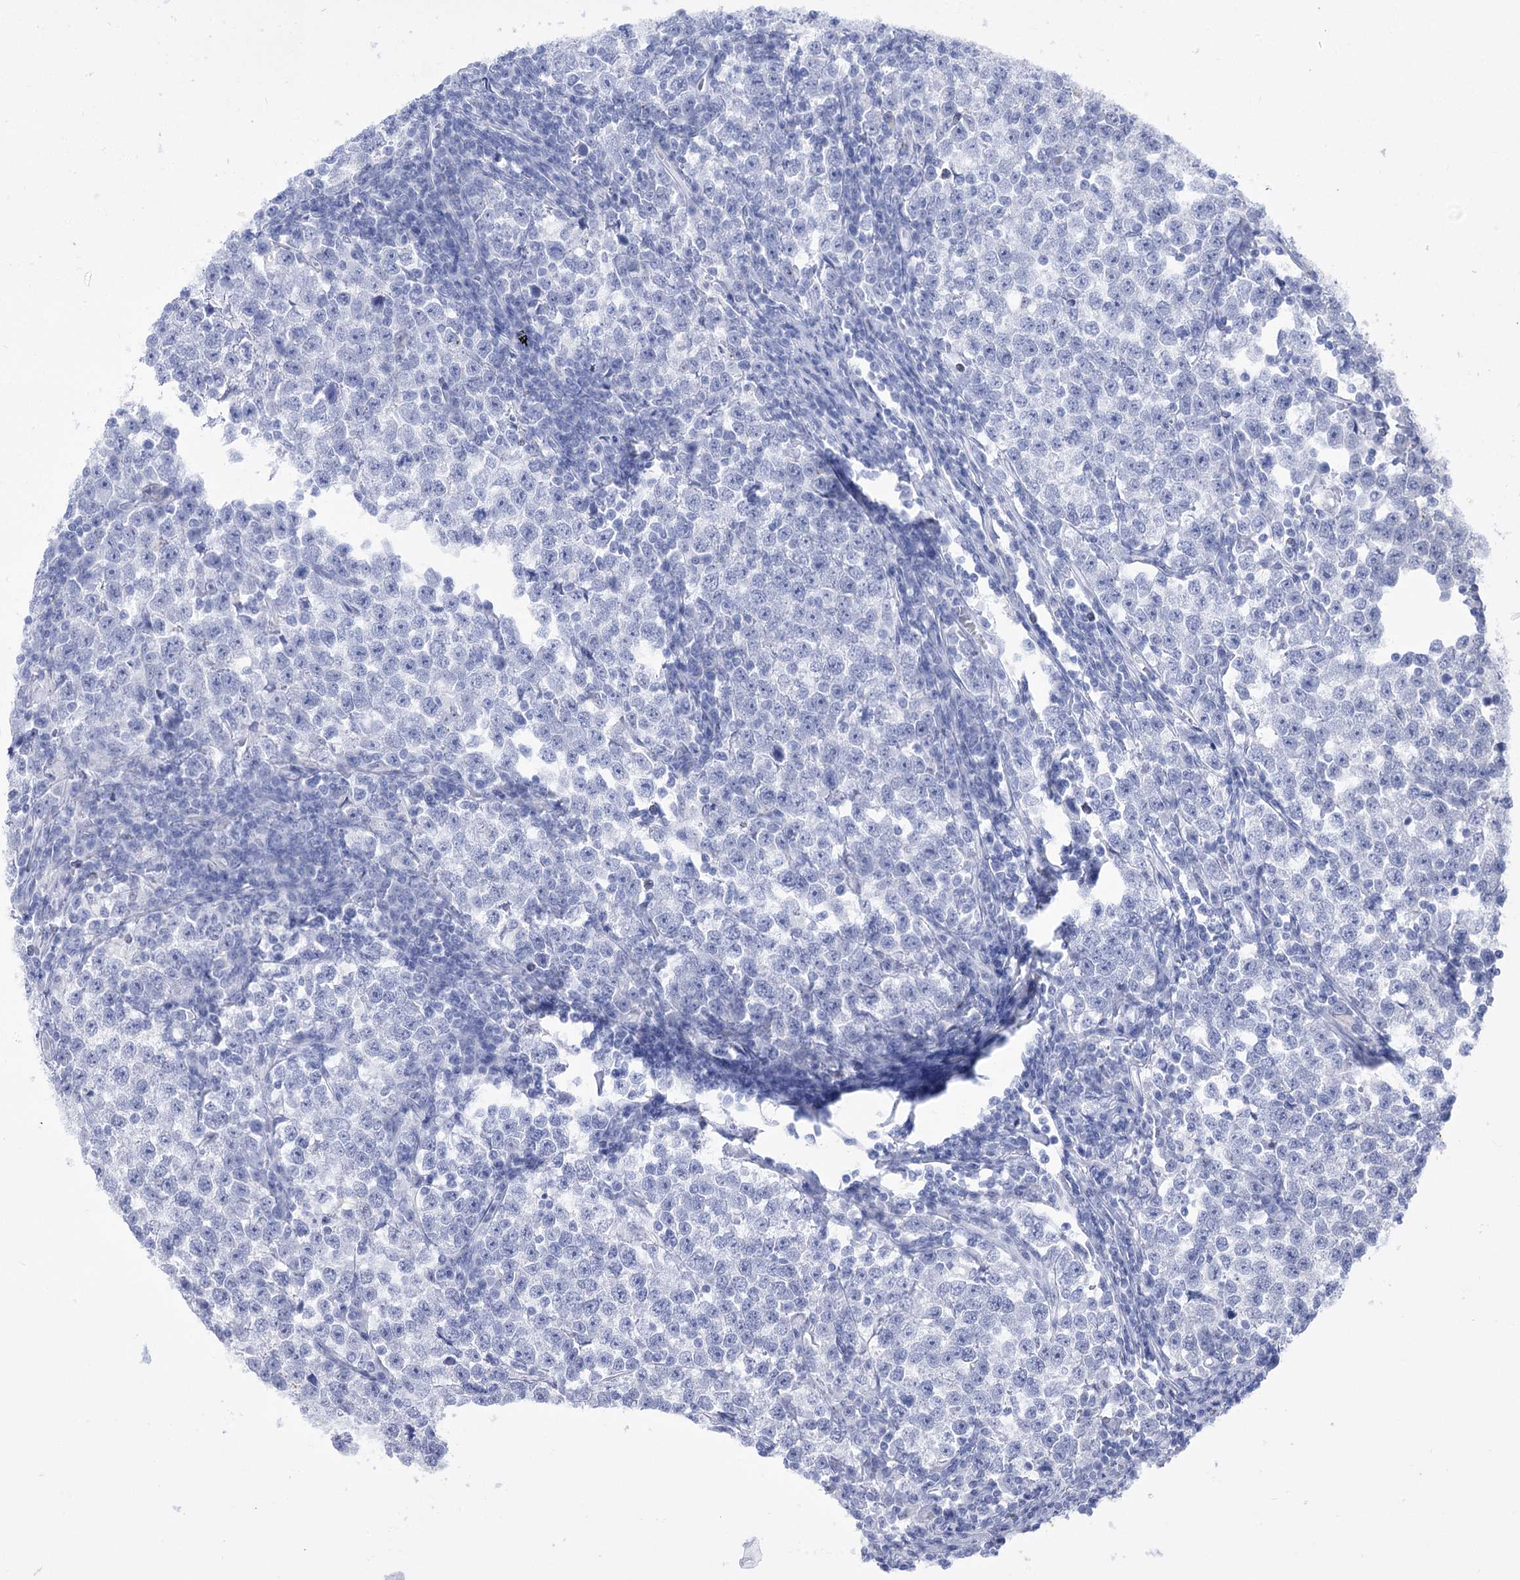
{"staining": {"intensity": "negative", "quantity": "none", "location": "none"}, "tissue": "testis cancer", "cell_type": "Tumor cells", "image_type": "cancer", "snomed": [{"axis": "morphology", "description": "Normal tissue, NOS"}, {"axis": "morphology", "description": "Seminoma, NOS"}, {"axis": "topography", "description": "Testis"}], "caption": "DAB immunohistochemical staining of human testis seminoma displays no significant staining in tumor cells.", "gene": "SIAE", "patient": {"sex": "male", "age": 43}}